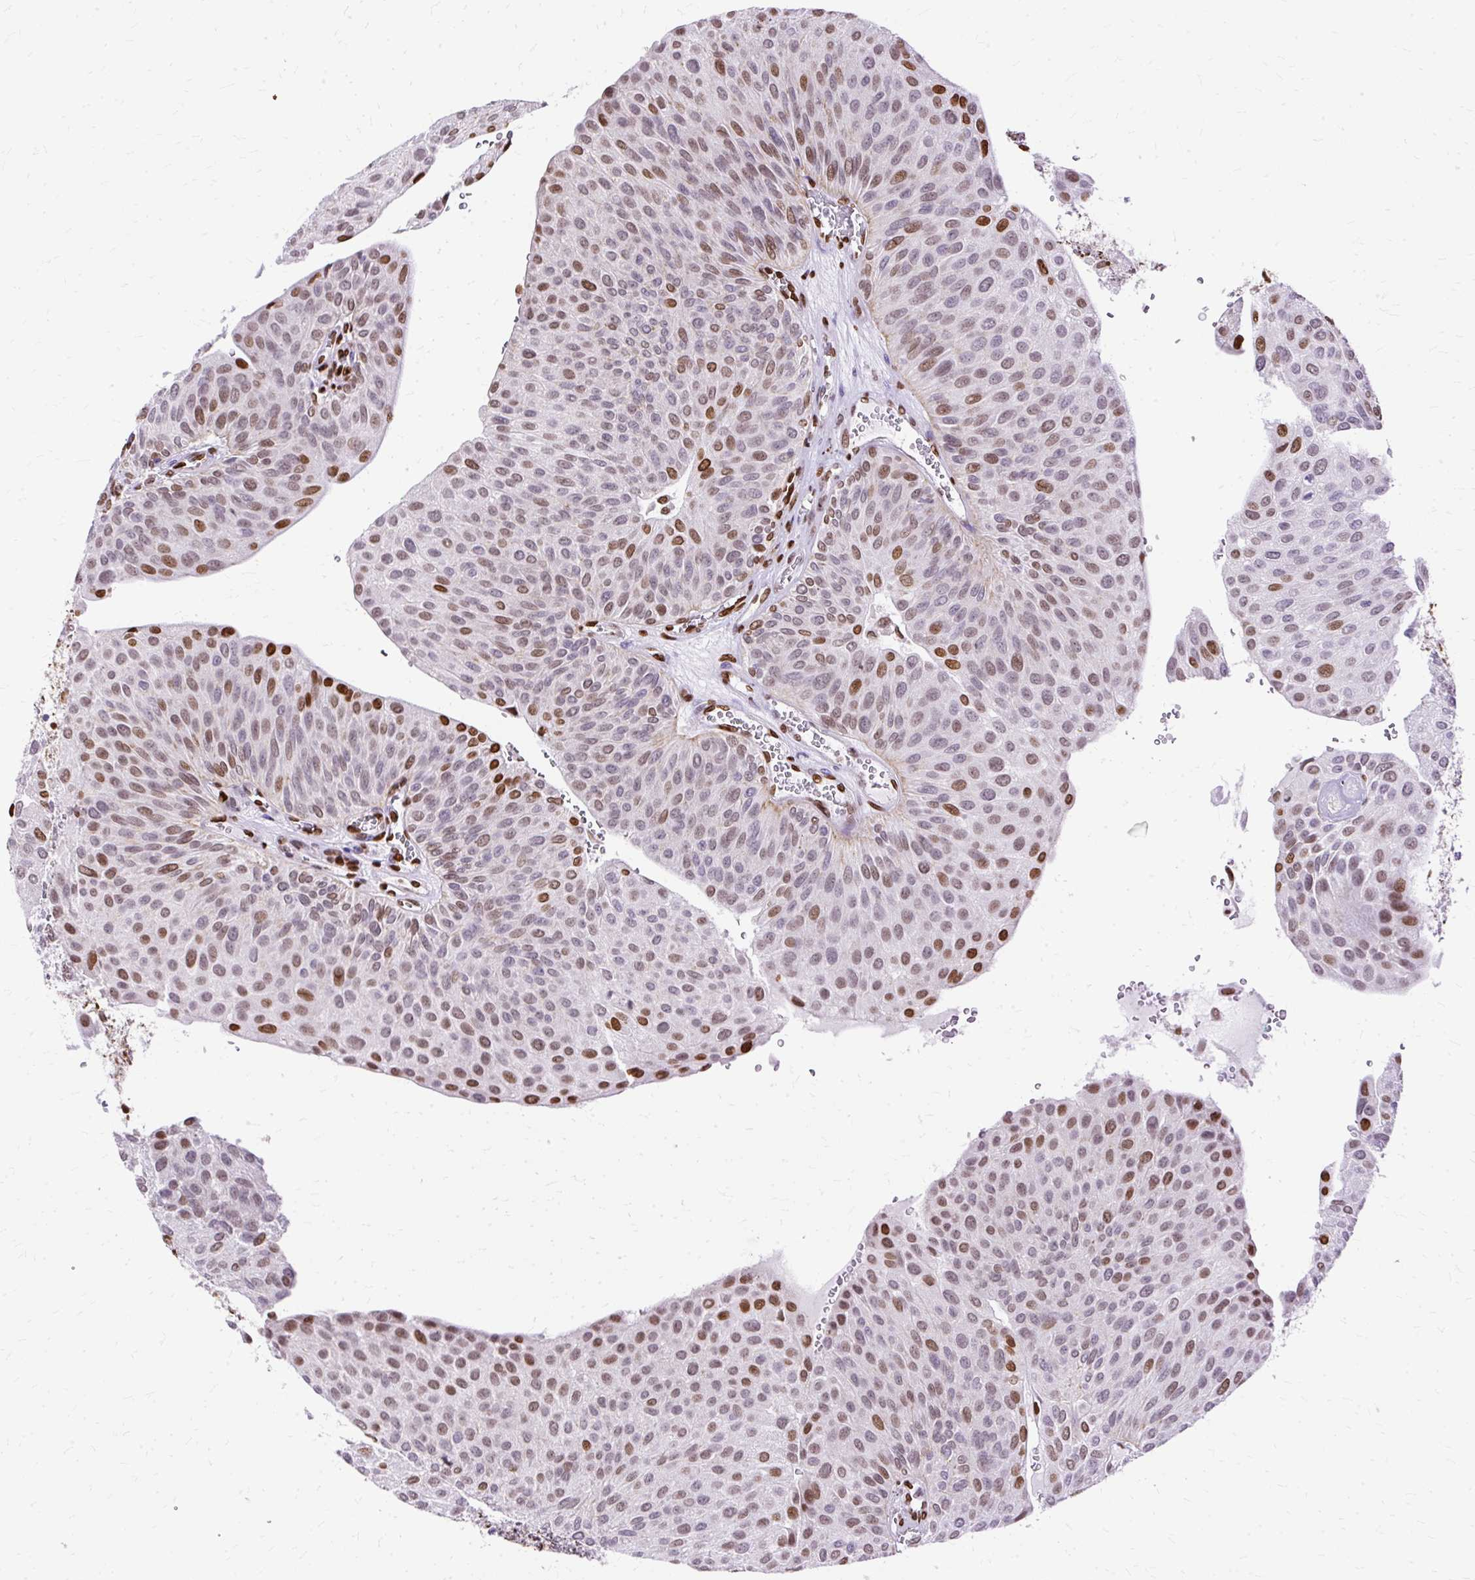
{"staining": {"intensity": "moderate", "quantity": "25%-75%", "location": "nuclear"}, "tissue": "urothelial cancer", "cell_type": "Tumor cells", "image_type": "cancer", "snomed": [{"axis": "morphology", "description": "Urothelial carcinoma, NOS"}, {"axis": "topography", "description": "Urinary bladder"}], "caption": "Tumor cells exhibit medium levels of moderate nuclear staining in about 25%-75% of cells in human transitional cell carcinoma.", "gene": "TMEM184C", "patient": {"sex": "male", "age": 67}}